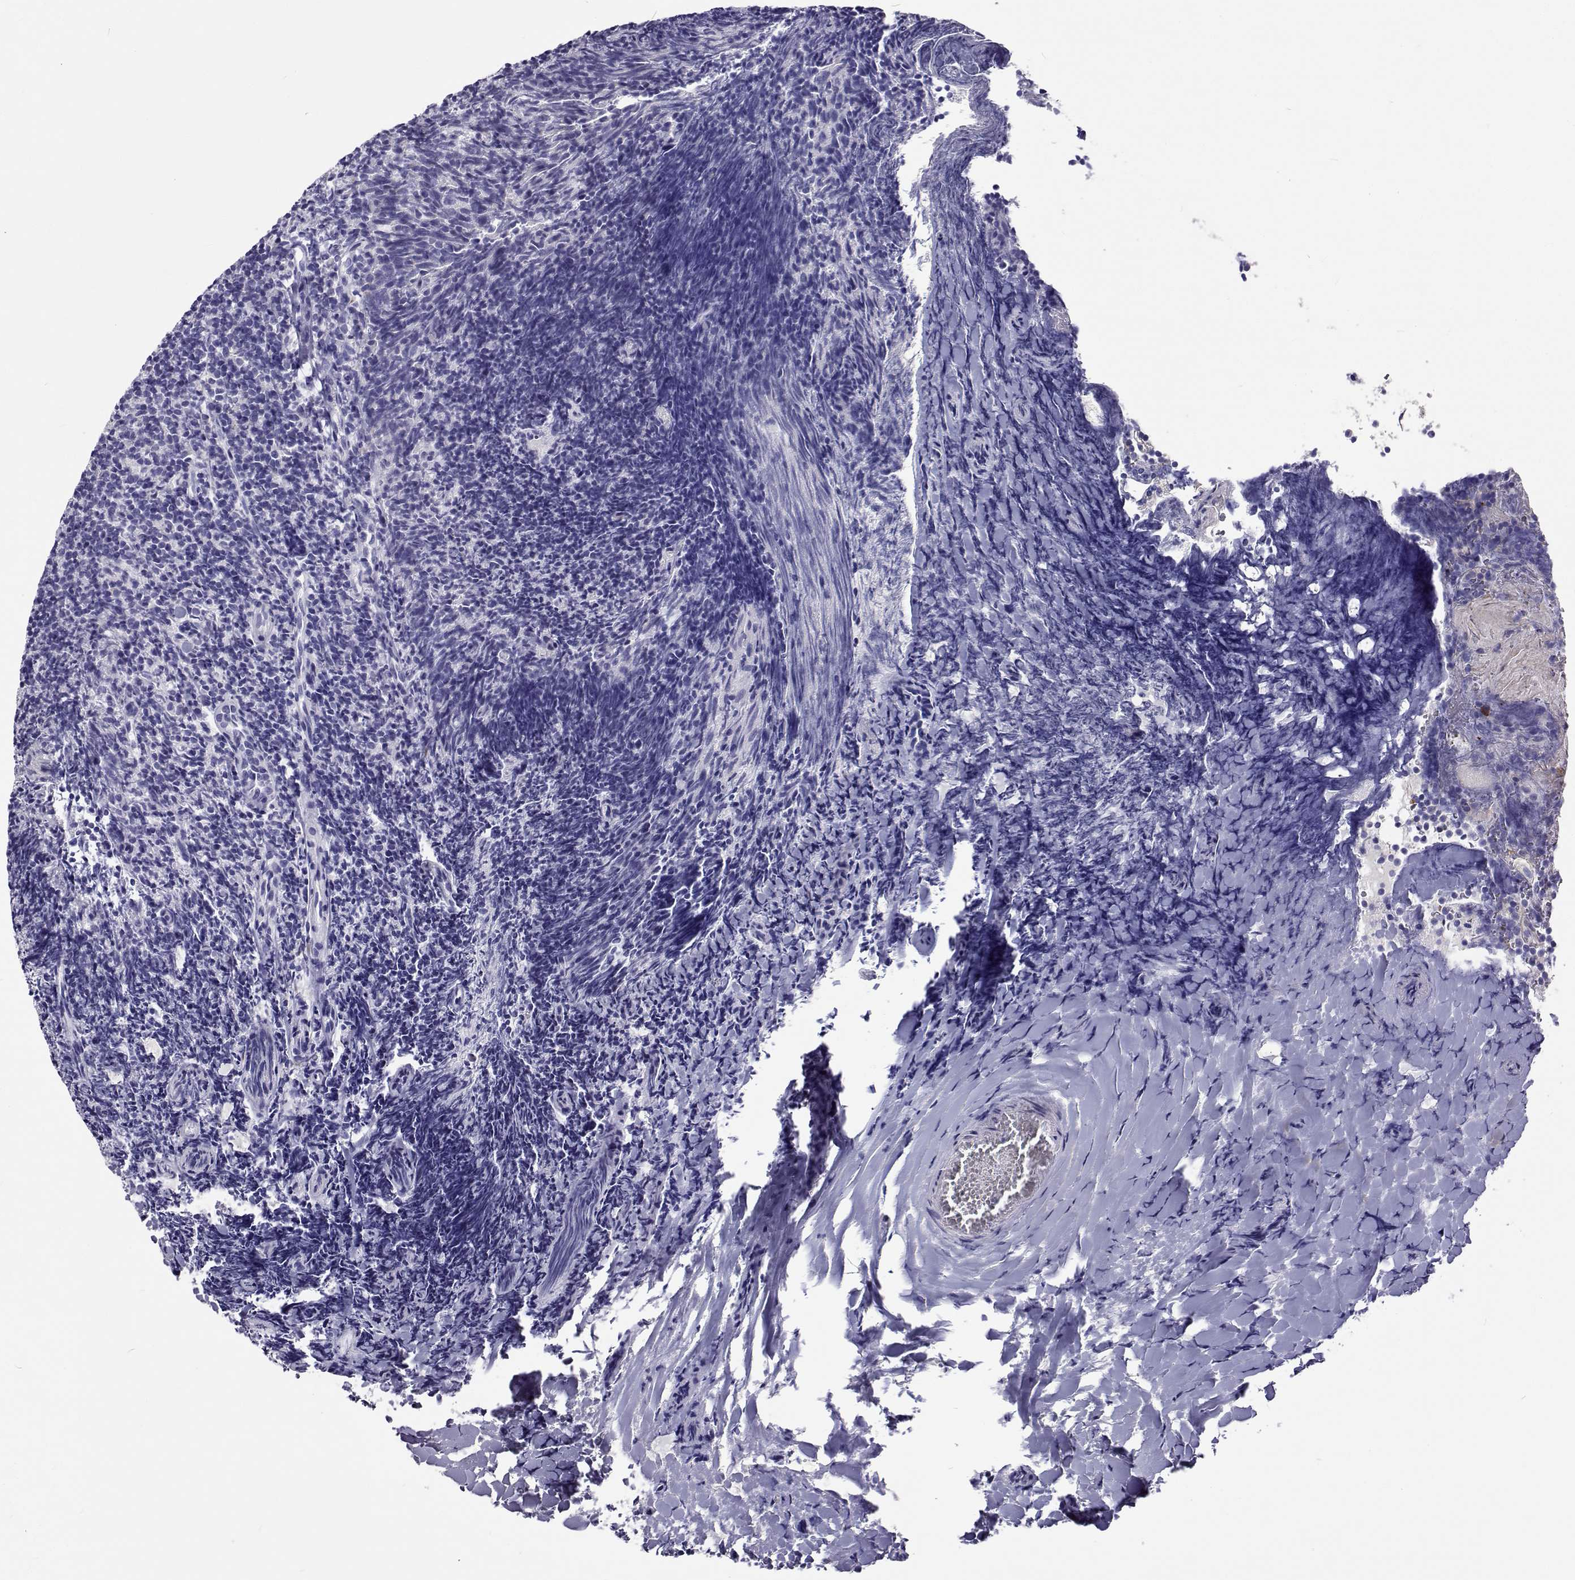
{"staining": {"intensity": "negative", "quantity": "none", "location": "none"}, "tissue": "tonsil", "cell_type": "Germinal center cells", "image_type": "normal", "snomed": [{"axis": "morphology", "description": "Normal tissue, NOS"}, {"axis": "topography", "description": "Tonsil"}], "caption": "DAB (3,3'-diaminobenzidine) immunohistochemical staining of unremarkable tonsil demonstrates no significant staining in germinal center cells. Brightfield microscopy of immunohistochemistry (IHC) stained with DAB (3,3'-diaminobenzidine) (brown) and hematoxylin (blue), captured at high magnification.", "gene": "LHFPL7", "patient": {"sex": "female", "age": 10}}